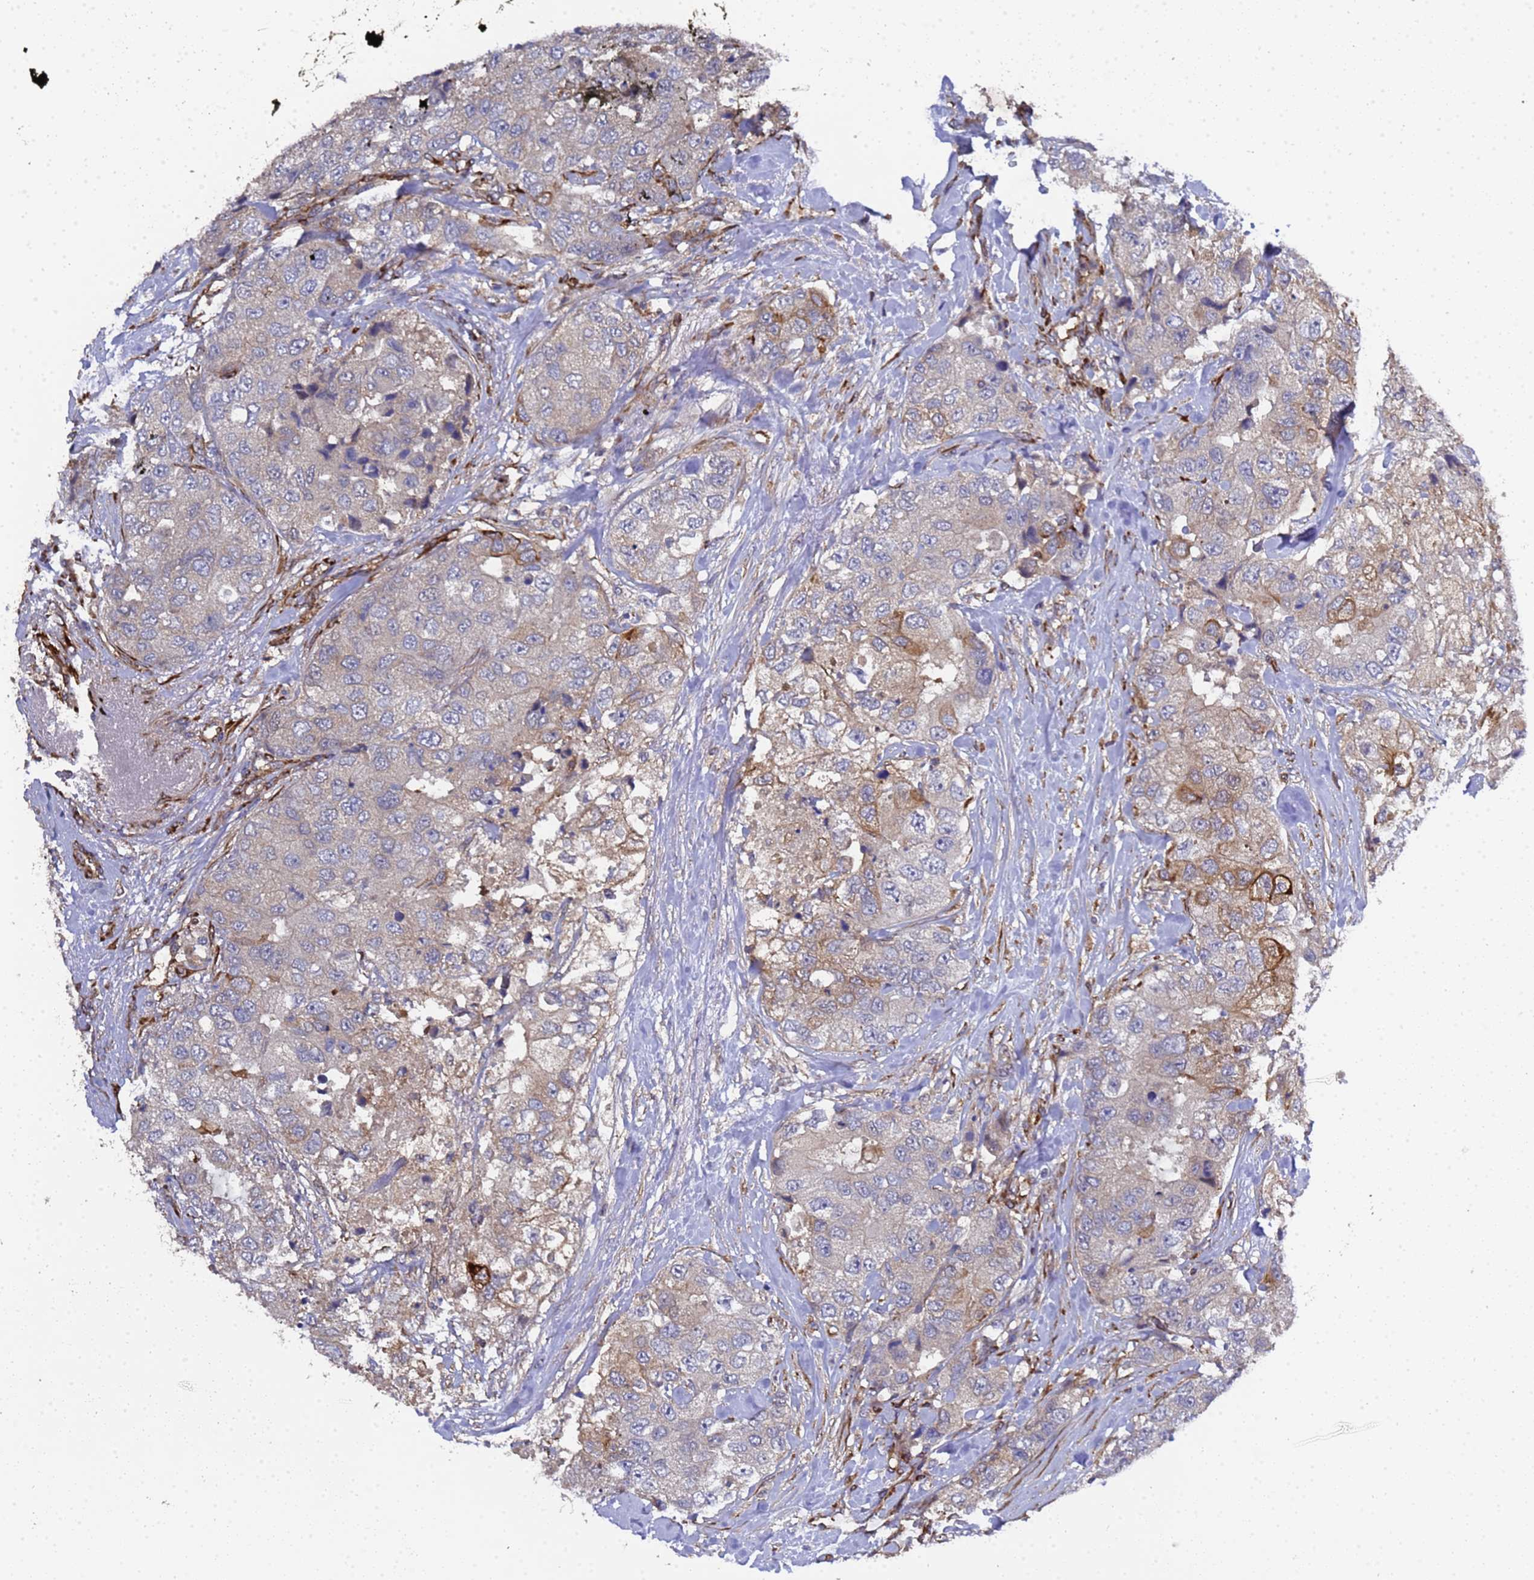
{"staining": {"intensity": "moderate", "quantity": "<25%", "location": "cytoplasmic/membranous"}, "tissue": "breast cancer", "cell_type": "Tumor cells", "image_type": "cancer", "snomed": [{"axis": "morphology", "description": "Duct carcinoma"}, {"axis": "topography", "description": "Breast"}], "caption": "IHC image of neoplastic tissue: human breast cancer (intraductal carcinoma) stained using IHC reveals low levels of moderate protein expression localized specifically in the cytoplasmic/membranous of tumor cells, appearing as a cytoplasmic/membranous brown color.", "gene": "MOCS1", "patient": {"sex": "female", "age": 62}}